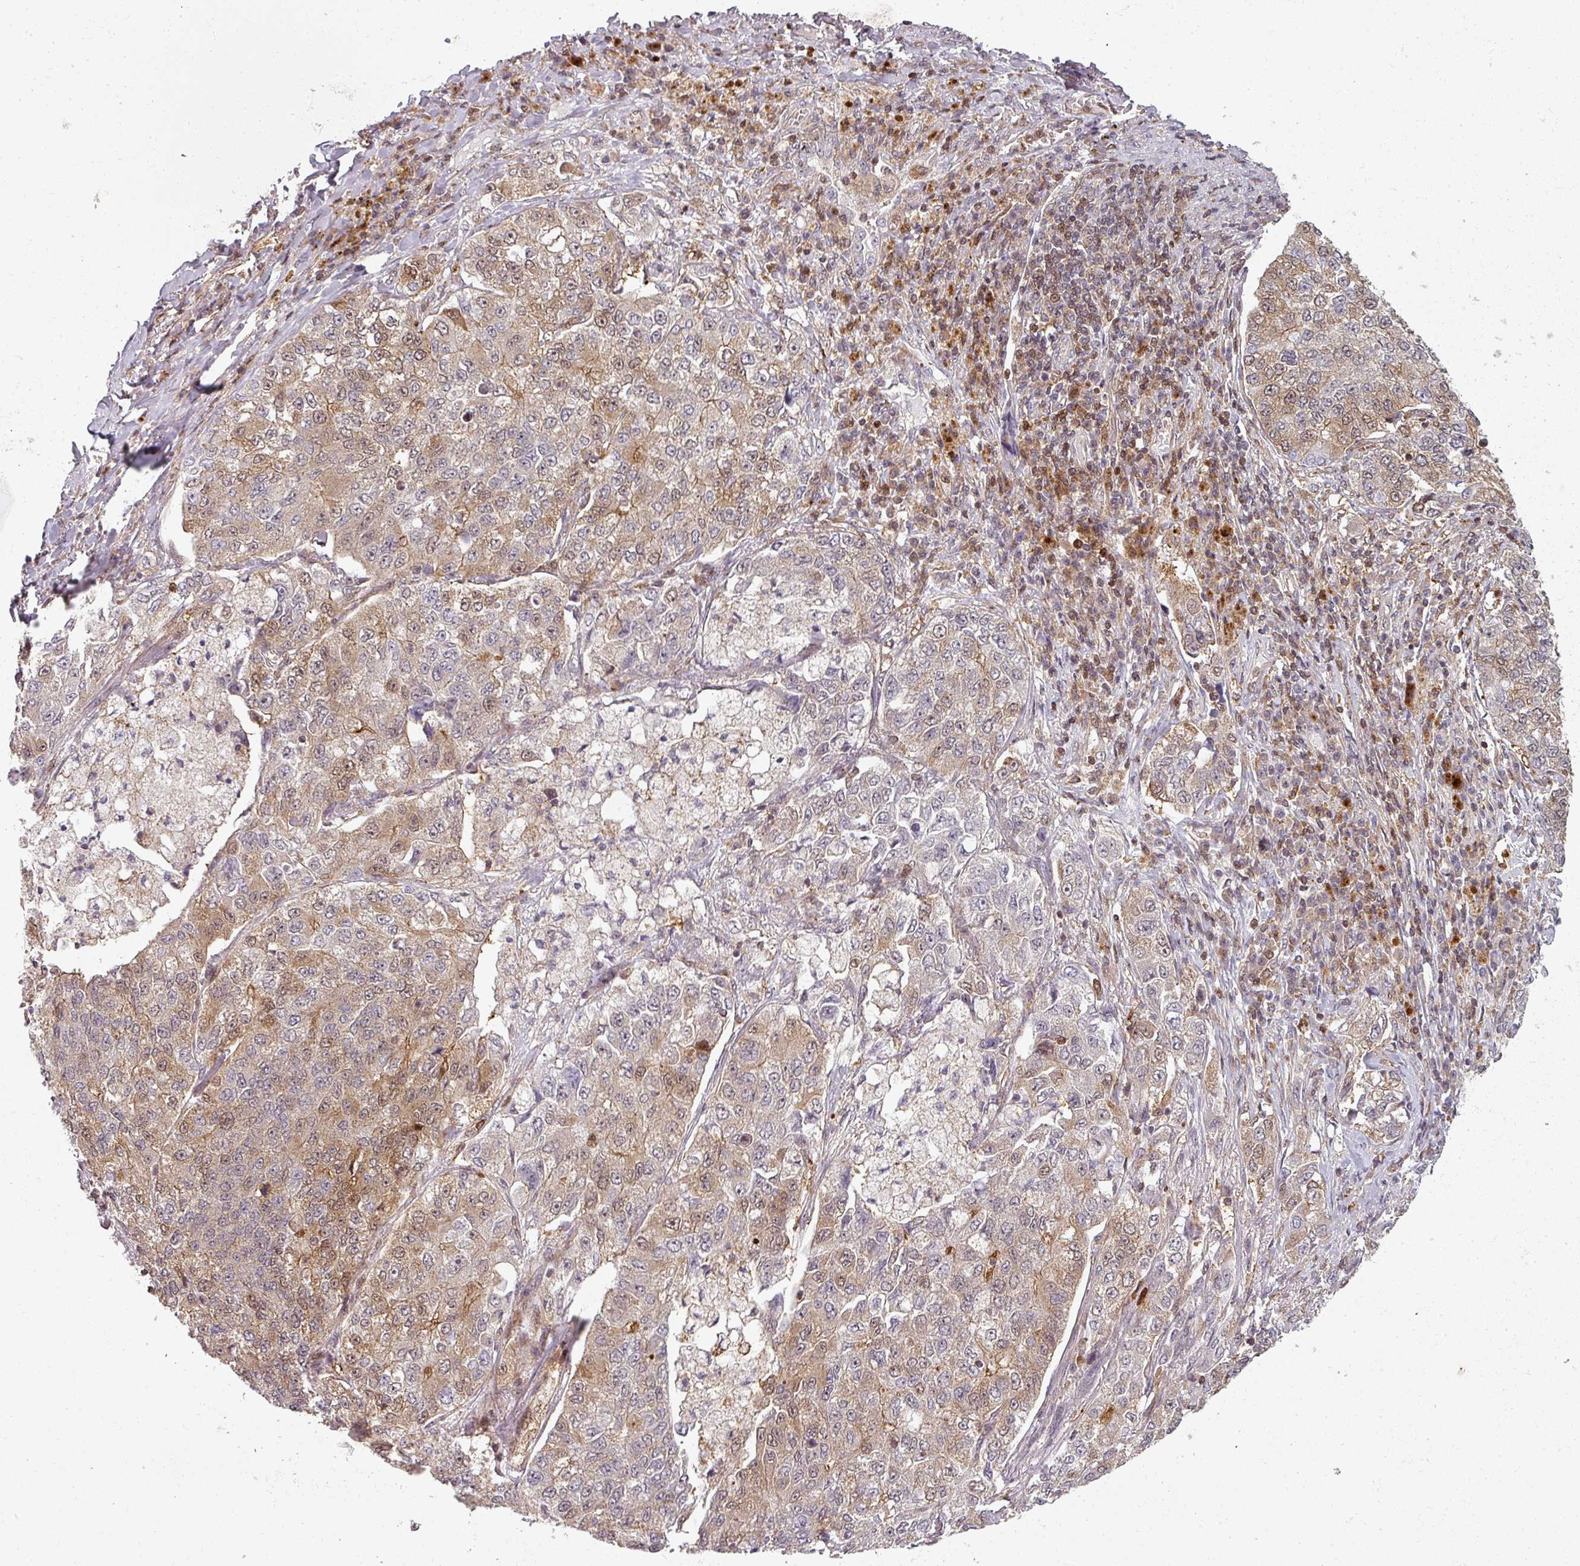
{"staining": {"intensity": "weak", "quantity": "25%-75%", "location": "cytoplasmic/membranous"}, "tissue": "lung cancer", "cell_type": "Tumor cells", "image_type": "cancer", "snomed": [{"axis": "morphology", "description": "Adenocarcinoma, NOS"}, {"axis": "topography", "description": "Lung"}], "caption": "Human lung adenocarcinoma stained for a protein (brown) demonstrates weak cytoplasmic/membranous positive staining in approximately 25%-75% of tumor cells.", "gene": "CLIC1", "patient": {"sex": "male", "age": 49}}